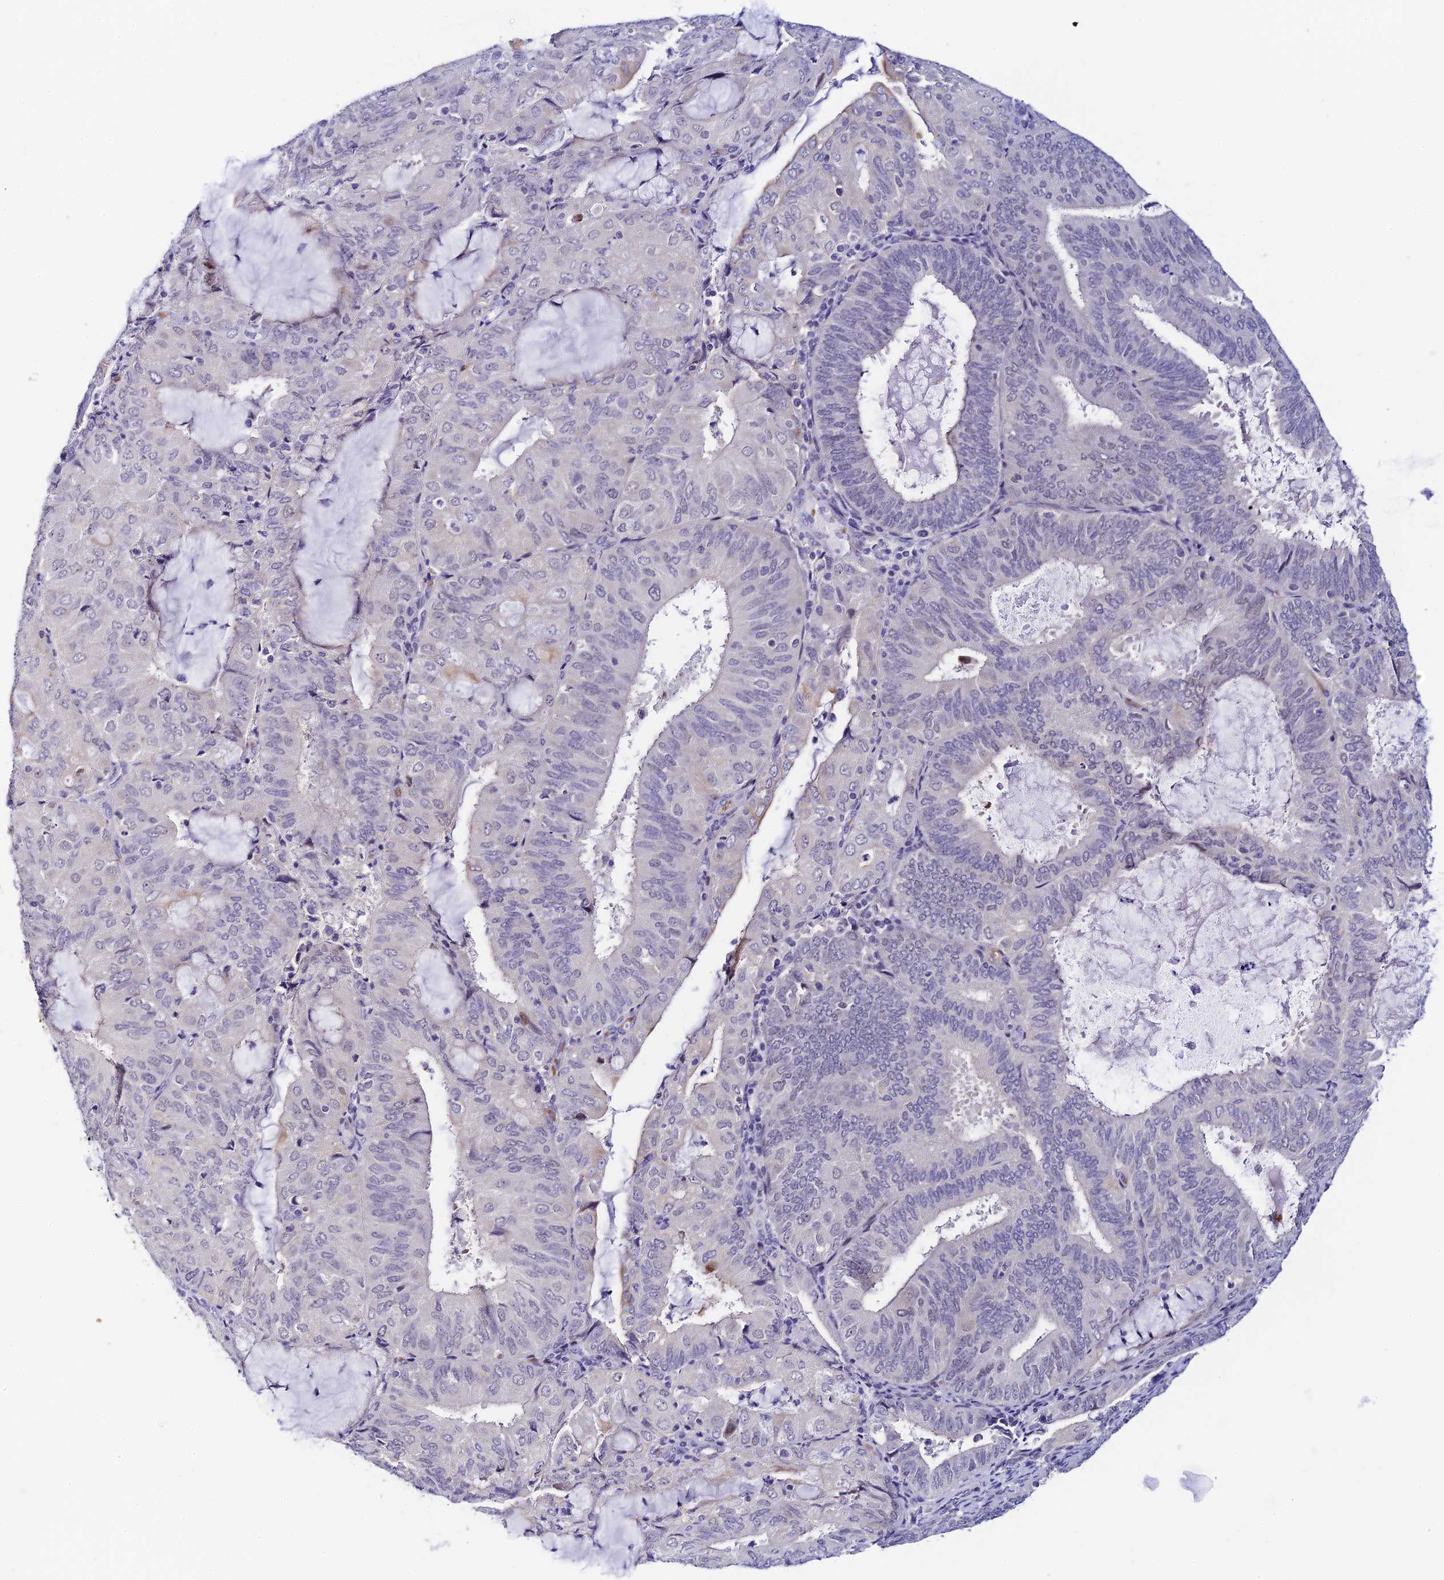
{"staining": {"intensity": "negative", "quantity": "none", "location": "none"}, "tissue": "endometrial cancer", "cell_type": "Tumor cells", "image_type": "cancer", "snomed": [{"axis": "morphology", "description": "Adenocarcinoma, NOS"}, {"axis": "topography", "description": "Endometrium"}], "caption": "Tumor cells are negative for protein expression in human endometrial cancer (adenocarcinoma).", "gene": "RASGEF1B", "patient": {"sex": "female", "age": 81}}